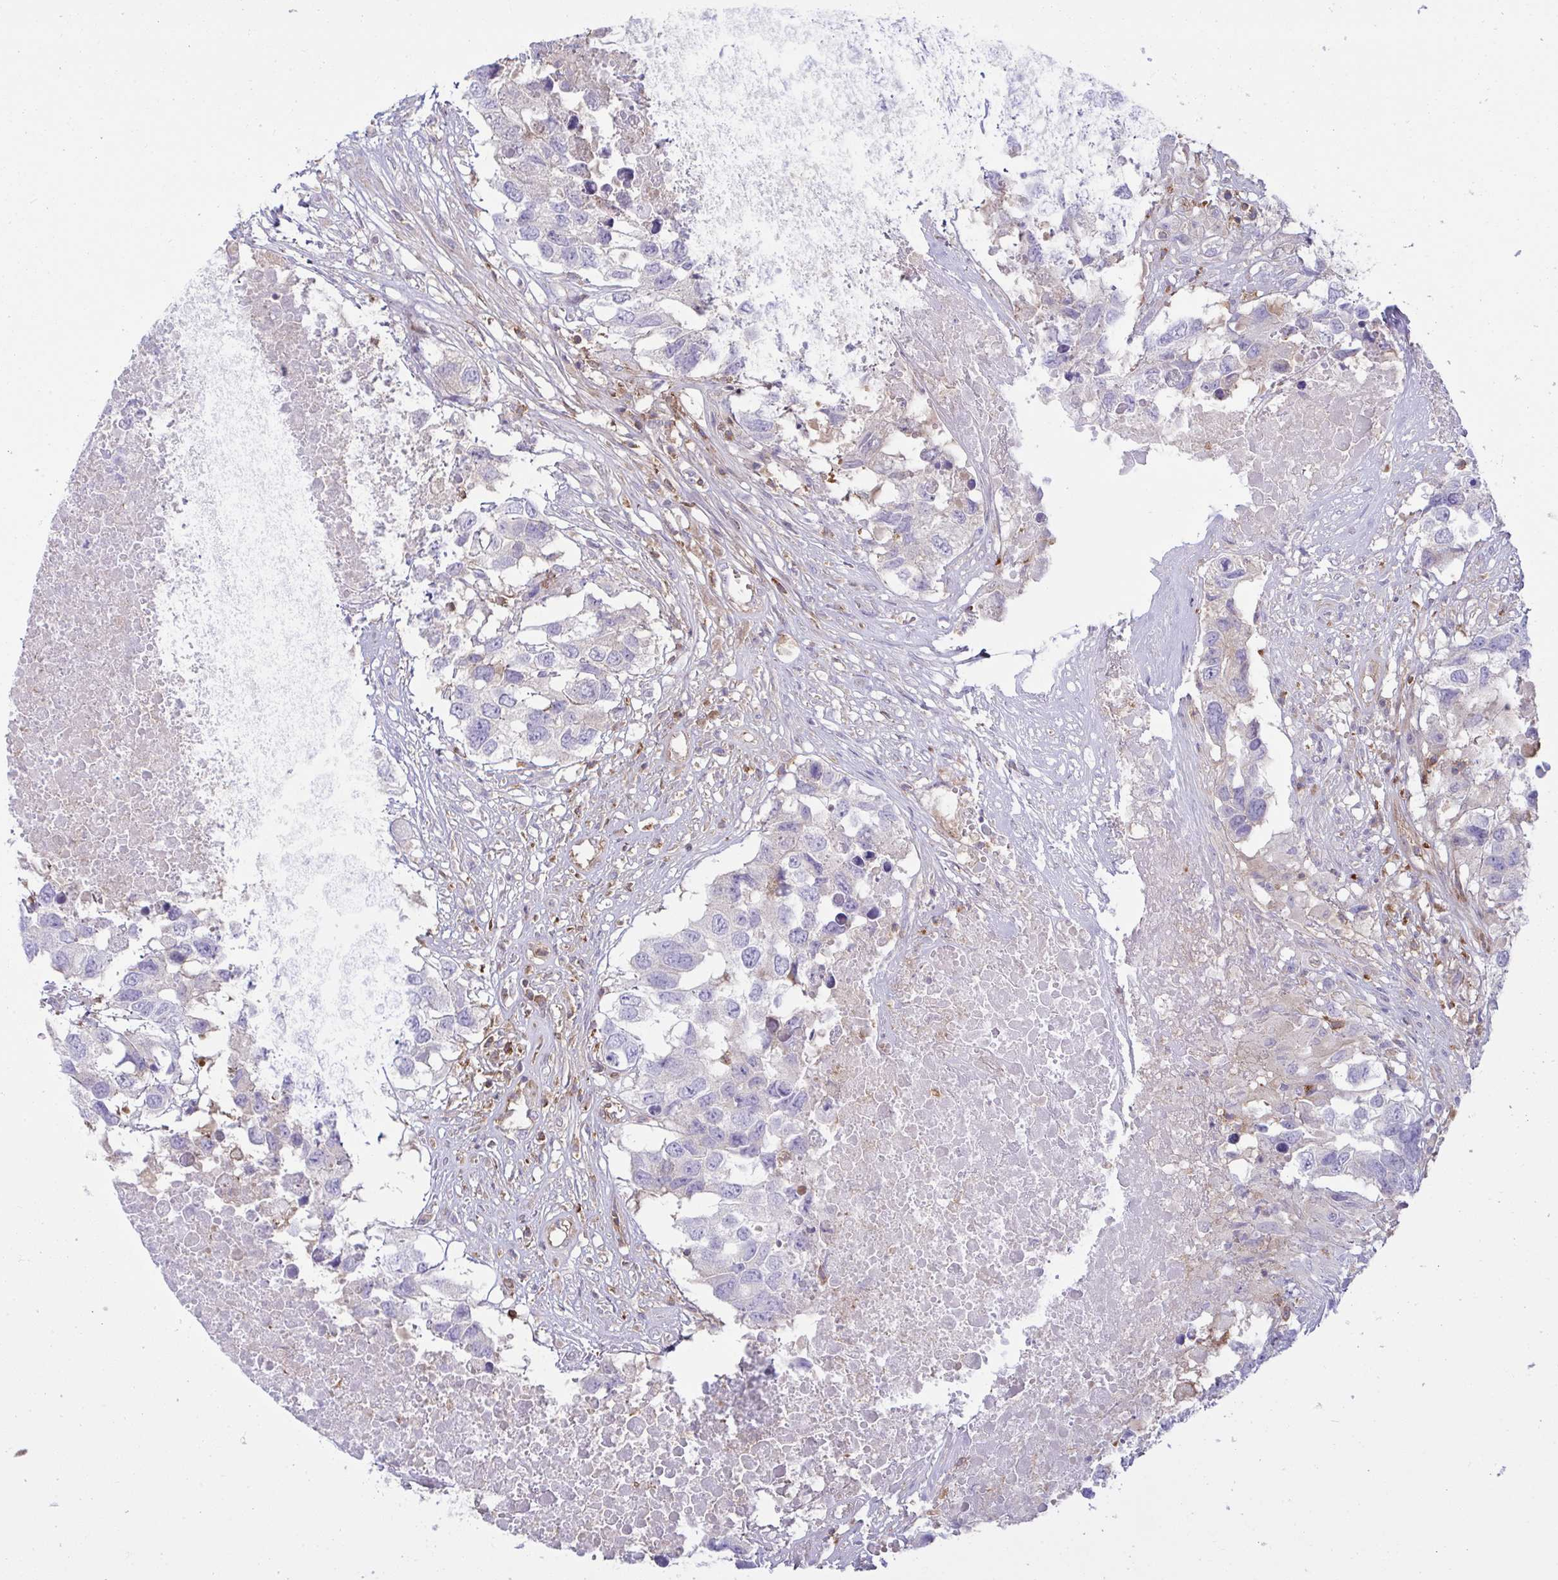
{"staining": {"intensity": "negative", "quantity": "none", "location": "none"}, "tissue": "testis cancer", "cell_type": "Tumor cells", "image_type": "cancer", "snomed": [{"axis": "morphology", "description": "Carcinoma, Embryonal, NOS"}, {"axis": "topography", "description": "Testis"}], "caption": "DAB (3,3'-diaminobenzidine) immunohistochemical staining of testis cancer (embryonal carcinoma) reveals no significant positivity in tumor cells. (DAB (3,3'-diaminobenzidine) IHC, high magnification).", "gene": "TSC22D3", "patient": {"sex": "male", "age": 83}}